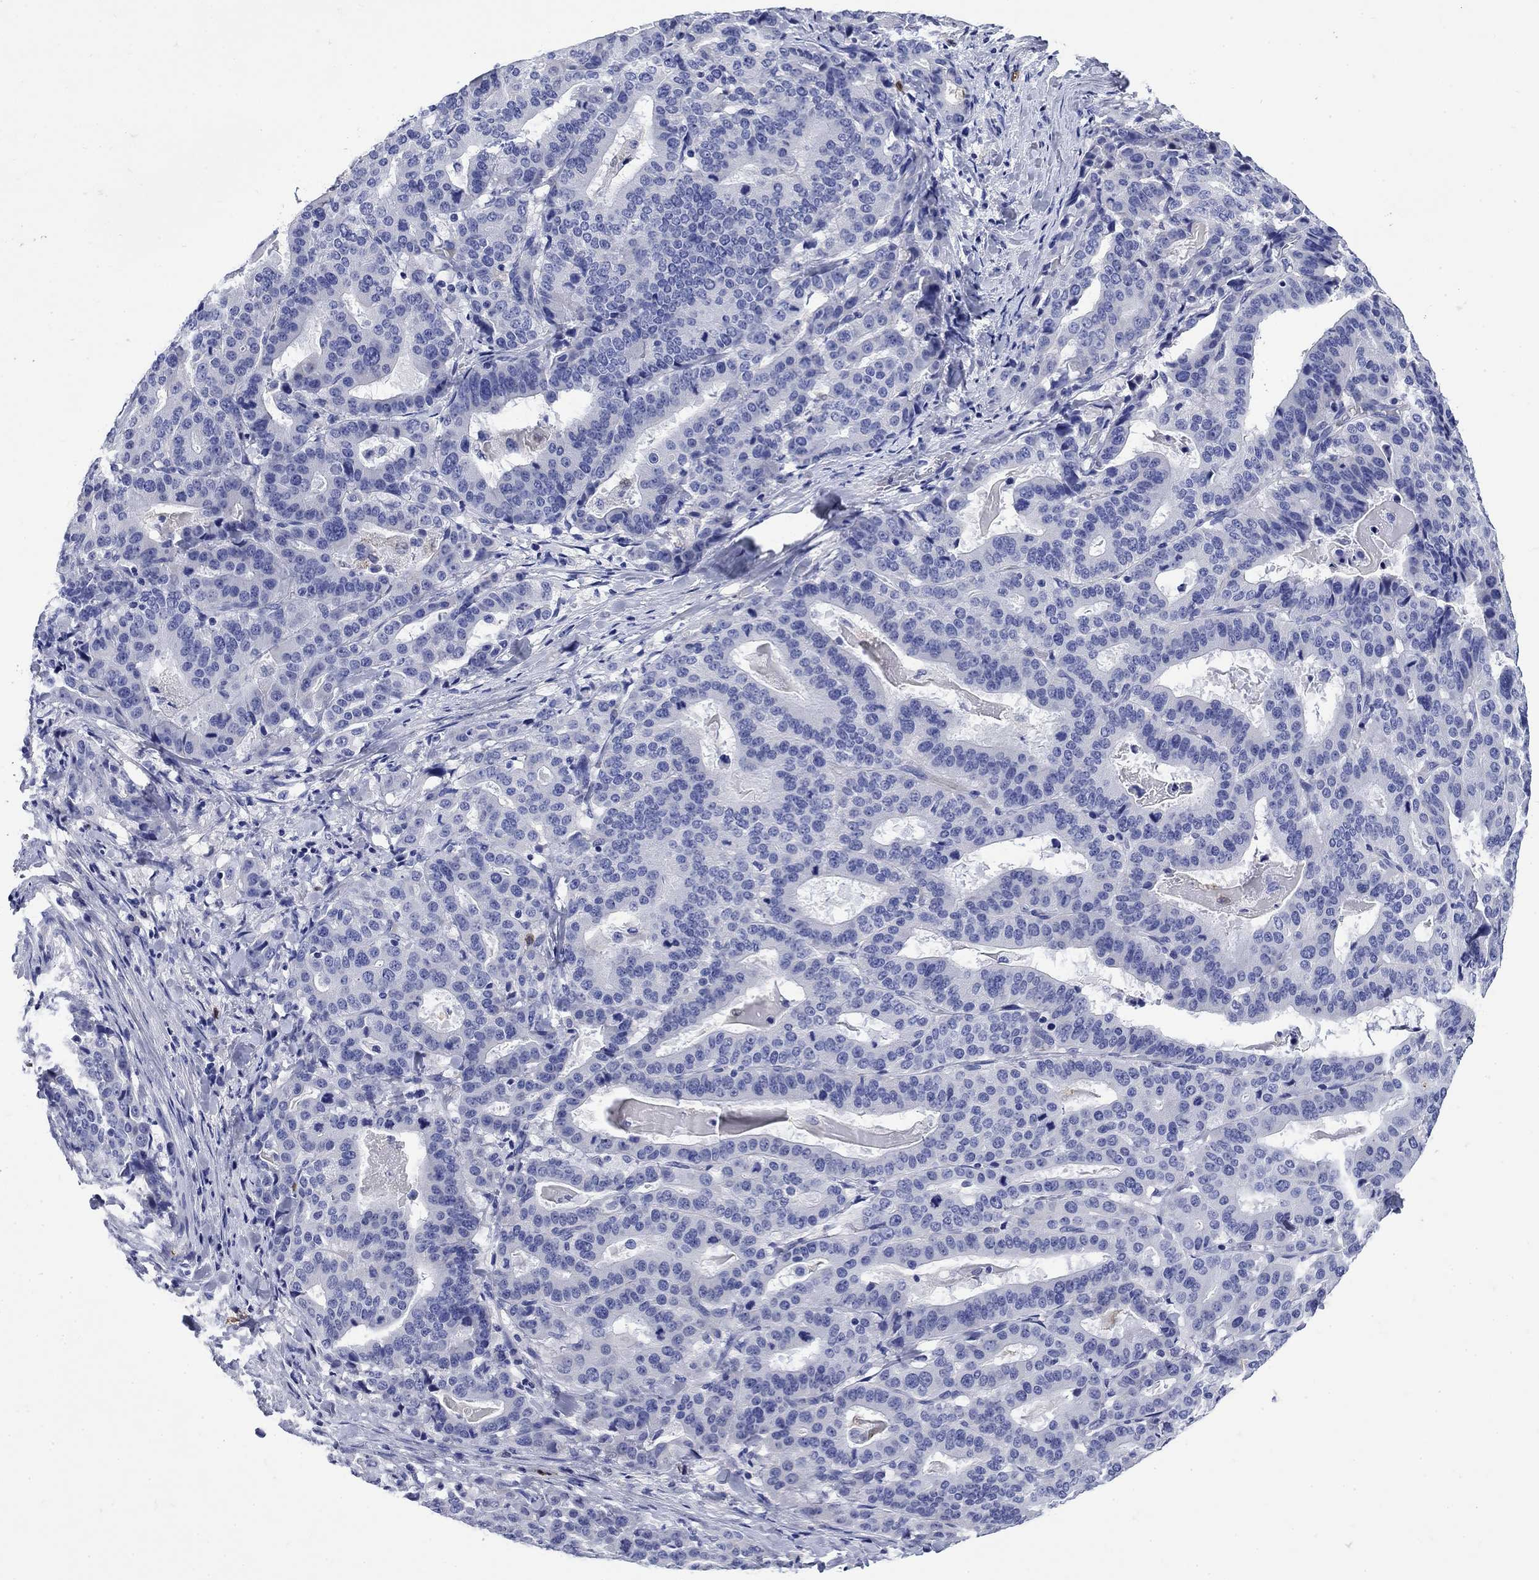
{"staining": {"intensity": "negative", "quantity": "none", "location": "none"}, "tissue": "stomach cancer", "cell_type": "Tumor cells", "image_type": "cancer", "snomed": [{"axis": "morphology", "description": "Adenocarcinoma, NOS"}, {"axis": "topography", "description": "Stomach"}], "caption": "Immunohistochemical staining of adenocarcinoma (stomach) exhibits no significant positivity in tumor cells.", "gene": "TFR2", "patient": {"sex": "male", "age": 48}}